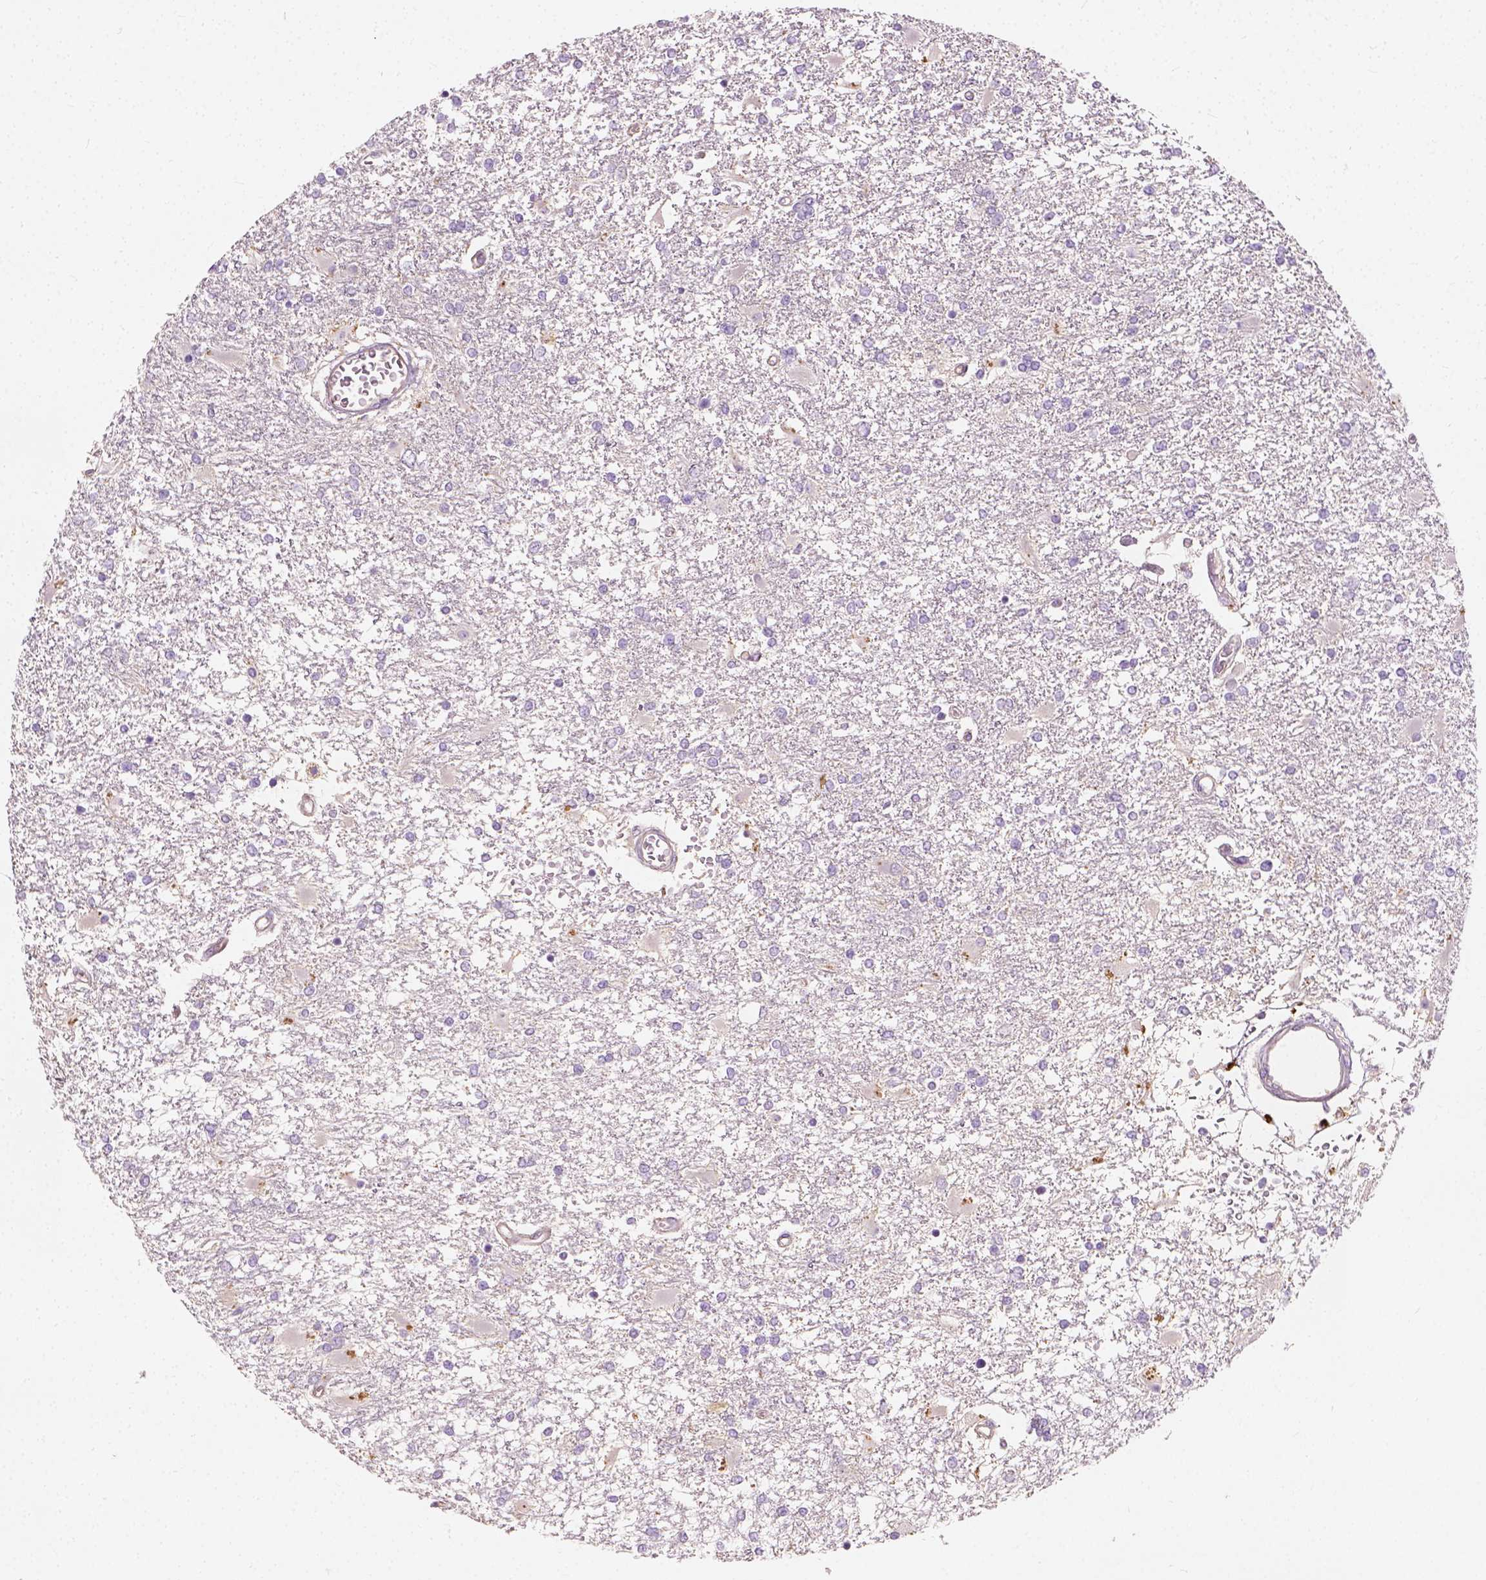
{"staining": {"intensity": "negative", "quantity": "none", "location": "none"}, "tissue": "glioma", "cell_type": "Tumor cells", "image_type": "cancer", "snomed": [{"axis": "morphology", "description": "Glioma, malignant, High grade"}, {"axis": "topography", "description": "Cerebral cortex"}], "caption": "Immunohistochemistry (IHC) histopathology image of neoplastic tissue: human malignant glioma (high-grade) stained with DAB demonstrates no significant protein staining in tumor cells.", "gene": "DHCR24", "patient": {"sex": "male", "age": 79}}